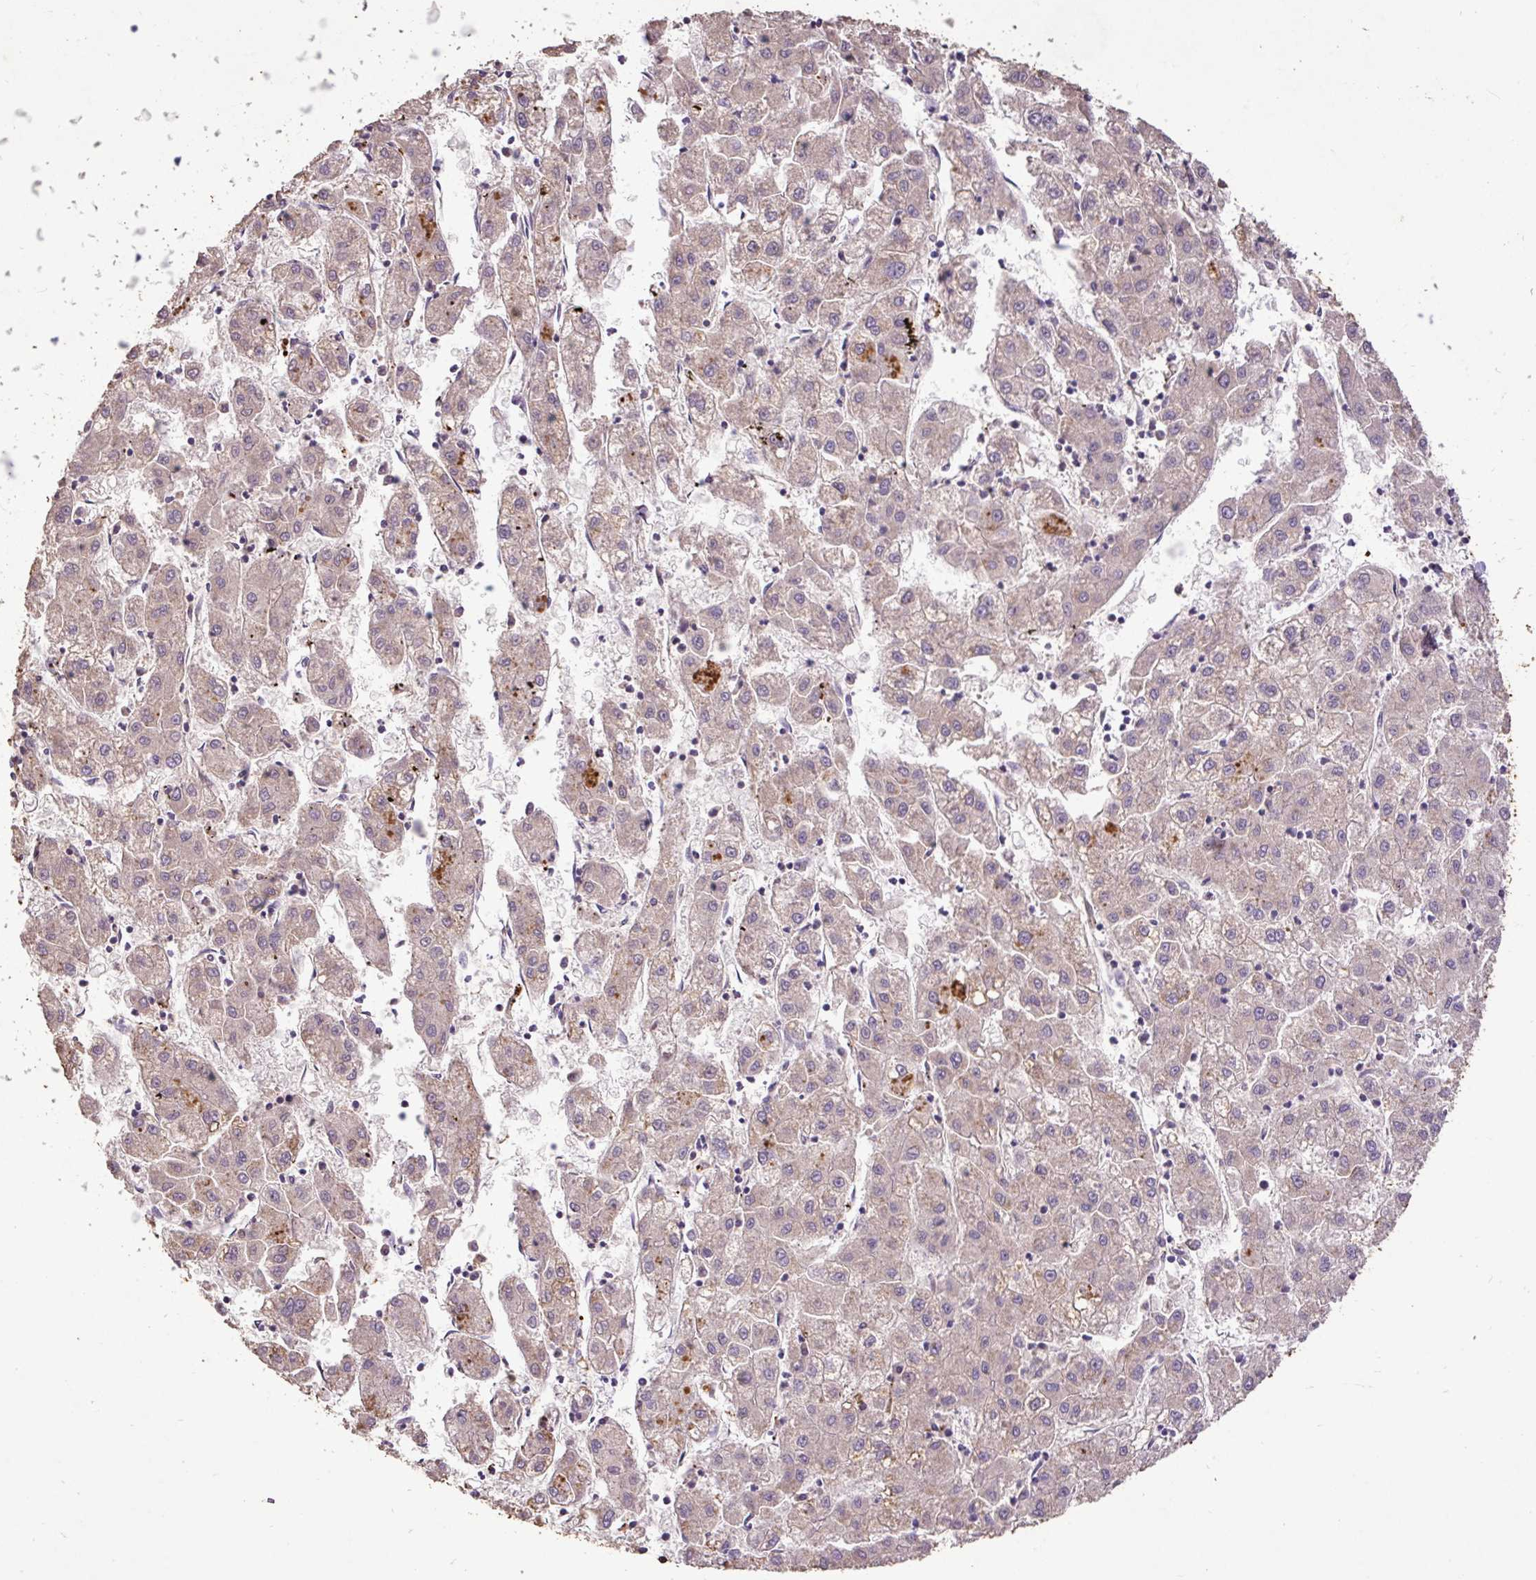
{"staining": {"intensity": "negative", "quantity": "none", "location": "none"}, "tissue": "liver cancer", "cell_type": "Tumor cells", "image_type": "cancer", "snomed": [{"axis": "morphology", "description": "Carcinoma, Hepatocellular, NOS"}, {"axis": "topography", "description": "Liver"}], "caption": "High magnification brightfield microscopy of hepatocellular carcinoma (liver) stained with DAB (3,3'-diaminobenzidine) (brown) and counterstained with hematoxylin (blue): tumor cells show no significant staining.", "gene": "LRTM2", "patient": {"sex": "male", "age": 72}}